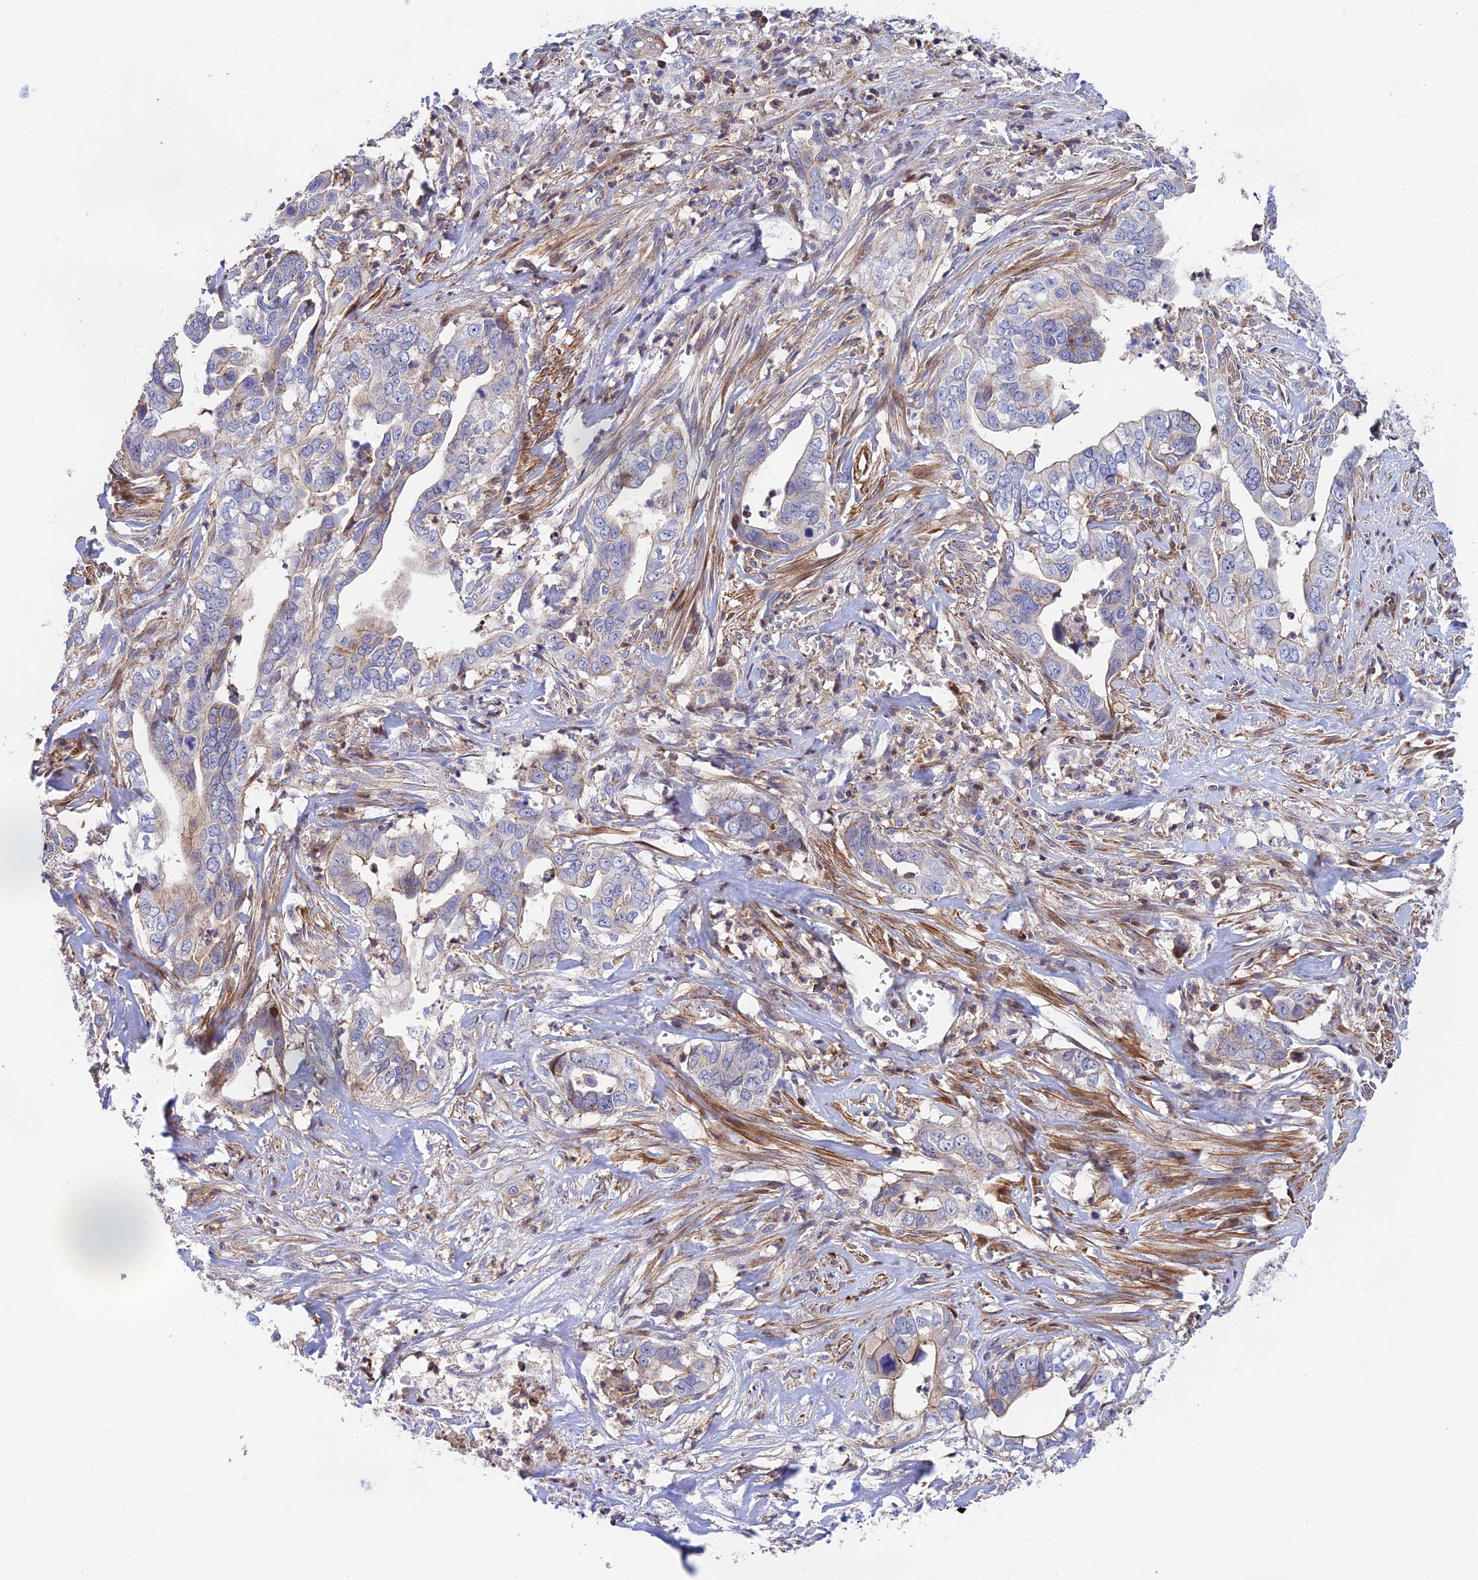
{"staining": {"intensity": "negative", "quantity": "none", "location": "none"}, "tissue": "liver cancer", "cell_type": "Tumor cells", "image_type": "cancer", "snomed": [{"axis": "morphology", "description": "Cholangiocarcinoma"}, {"axis": "topography", "description": "Liver"}], "caption": "Immunohistochemical staining of liver cancer (cholangiocarcinoma) exhibits no significant positivity in tumor cells.", "gene": "PRIM1", "patient": {"sex": "female", "age": 79}}